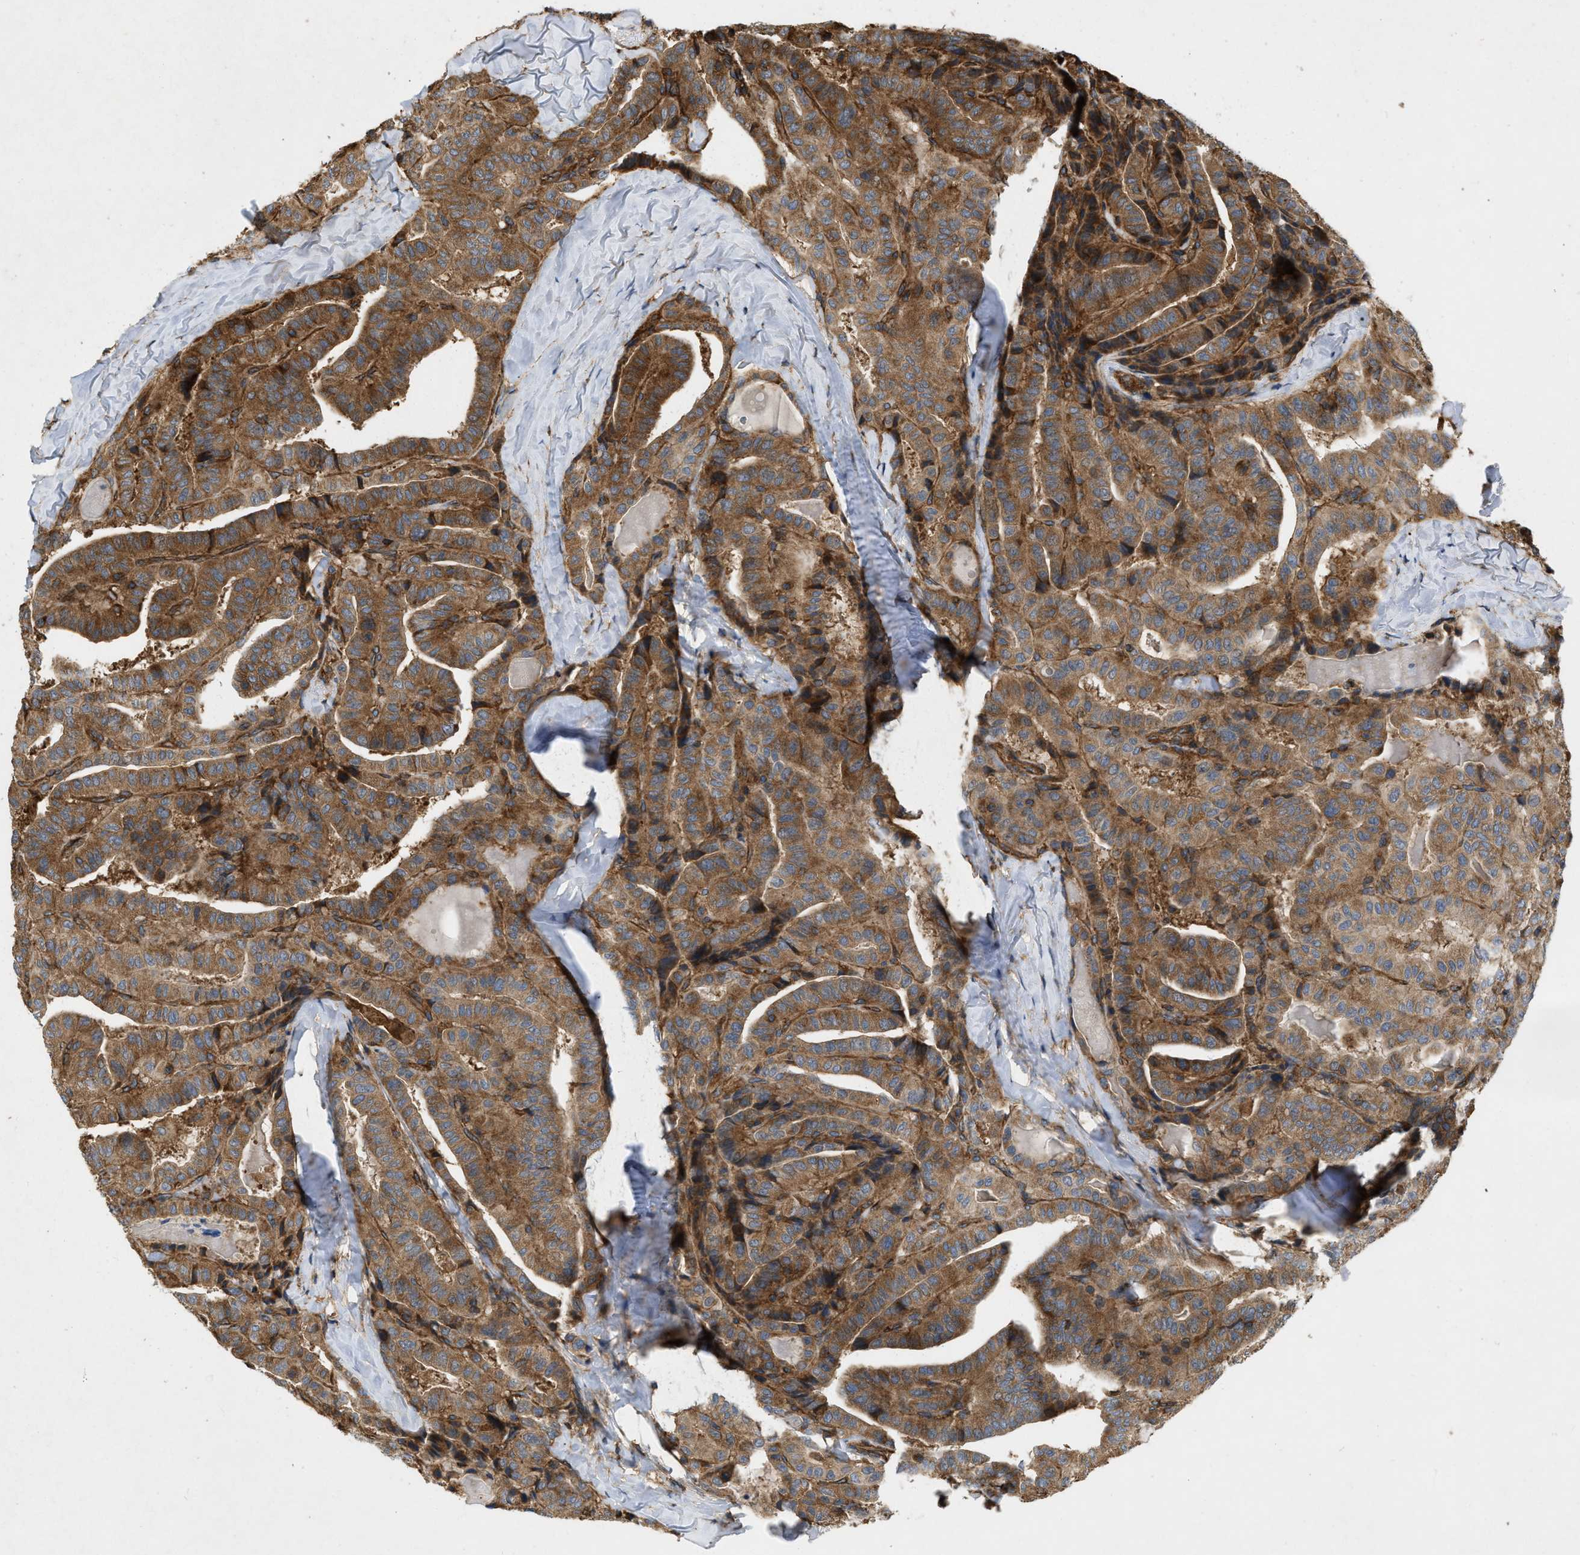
{"staining": {"intensity": "moderate", "quantity": ">75%", "location": "cytoplasmic/membranous"}, "tissue": "thyroid cancer", "cell_type": "Tumor cells", "image_type": "cancer", "snomed": [{"axis": "morphology", "description": "Papillary adenocarcinoma, NOS"}, {"axis": "topography", "description": "Thyroid gland"}], "caption": "IHC (DAB (3,3'-diaminobenzidine)) staining of human papillary adenocarcinoma (thyroid) demonstrates moderate cytoplasmic/membranous protein staining in approximately >75% of tumor cells. The staining was performed using DAB to visualize the protein expression in brown, while the nuclei were stained in blue with hematoxylin (Magnification: 20x).", "gene": "GNB4", "patient": {"sex": "male", "age": 77}}